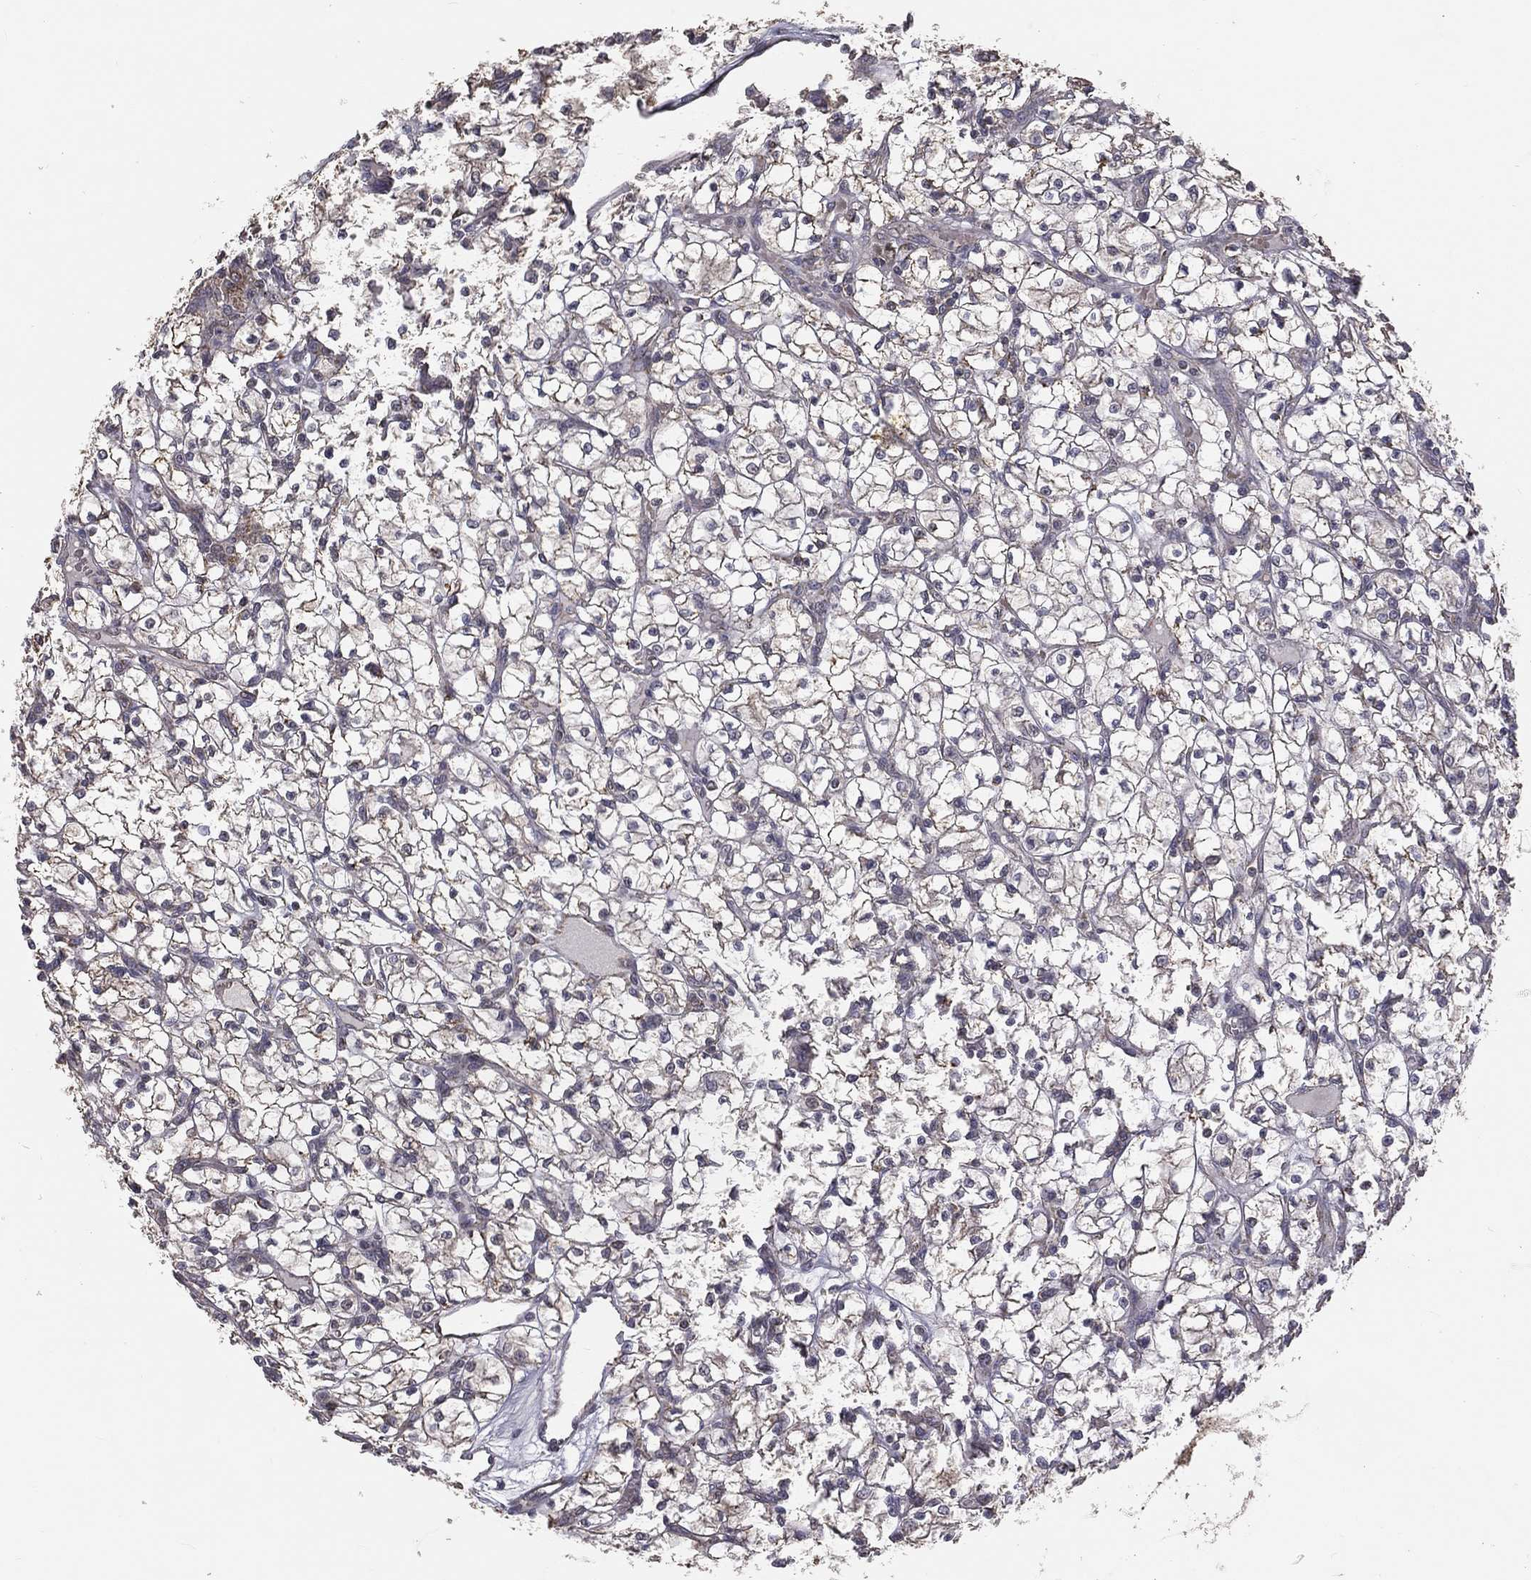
{"staining": {"intensity": "negative", "quantity": "none", "location": "none"}, "tissue": "renal cancer", "cell_type": "Tumor cells", "image_type": "cancer", "snomed": [{"axis": "morphology", "description": "Adenocarcinoma, NOS"}, {"axis": "topography", "description": "Kidney"}], "caption": "Renal cancer (adenocarcinoma) was stained to show a protein in brown. There is no significant positivity in tumor cells.", "gene": "MRPL46", "patient": {"sex": "female", "age": 64}}